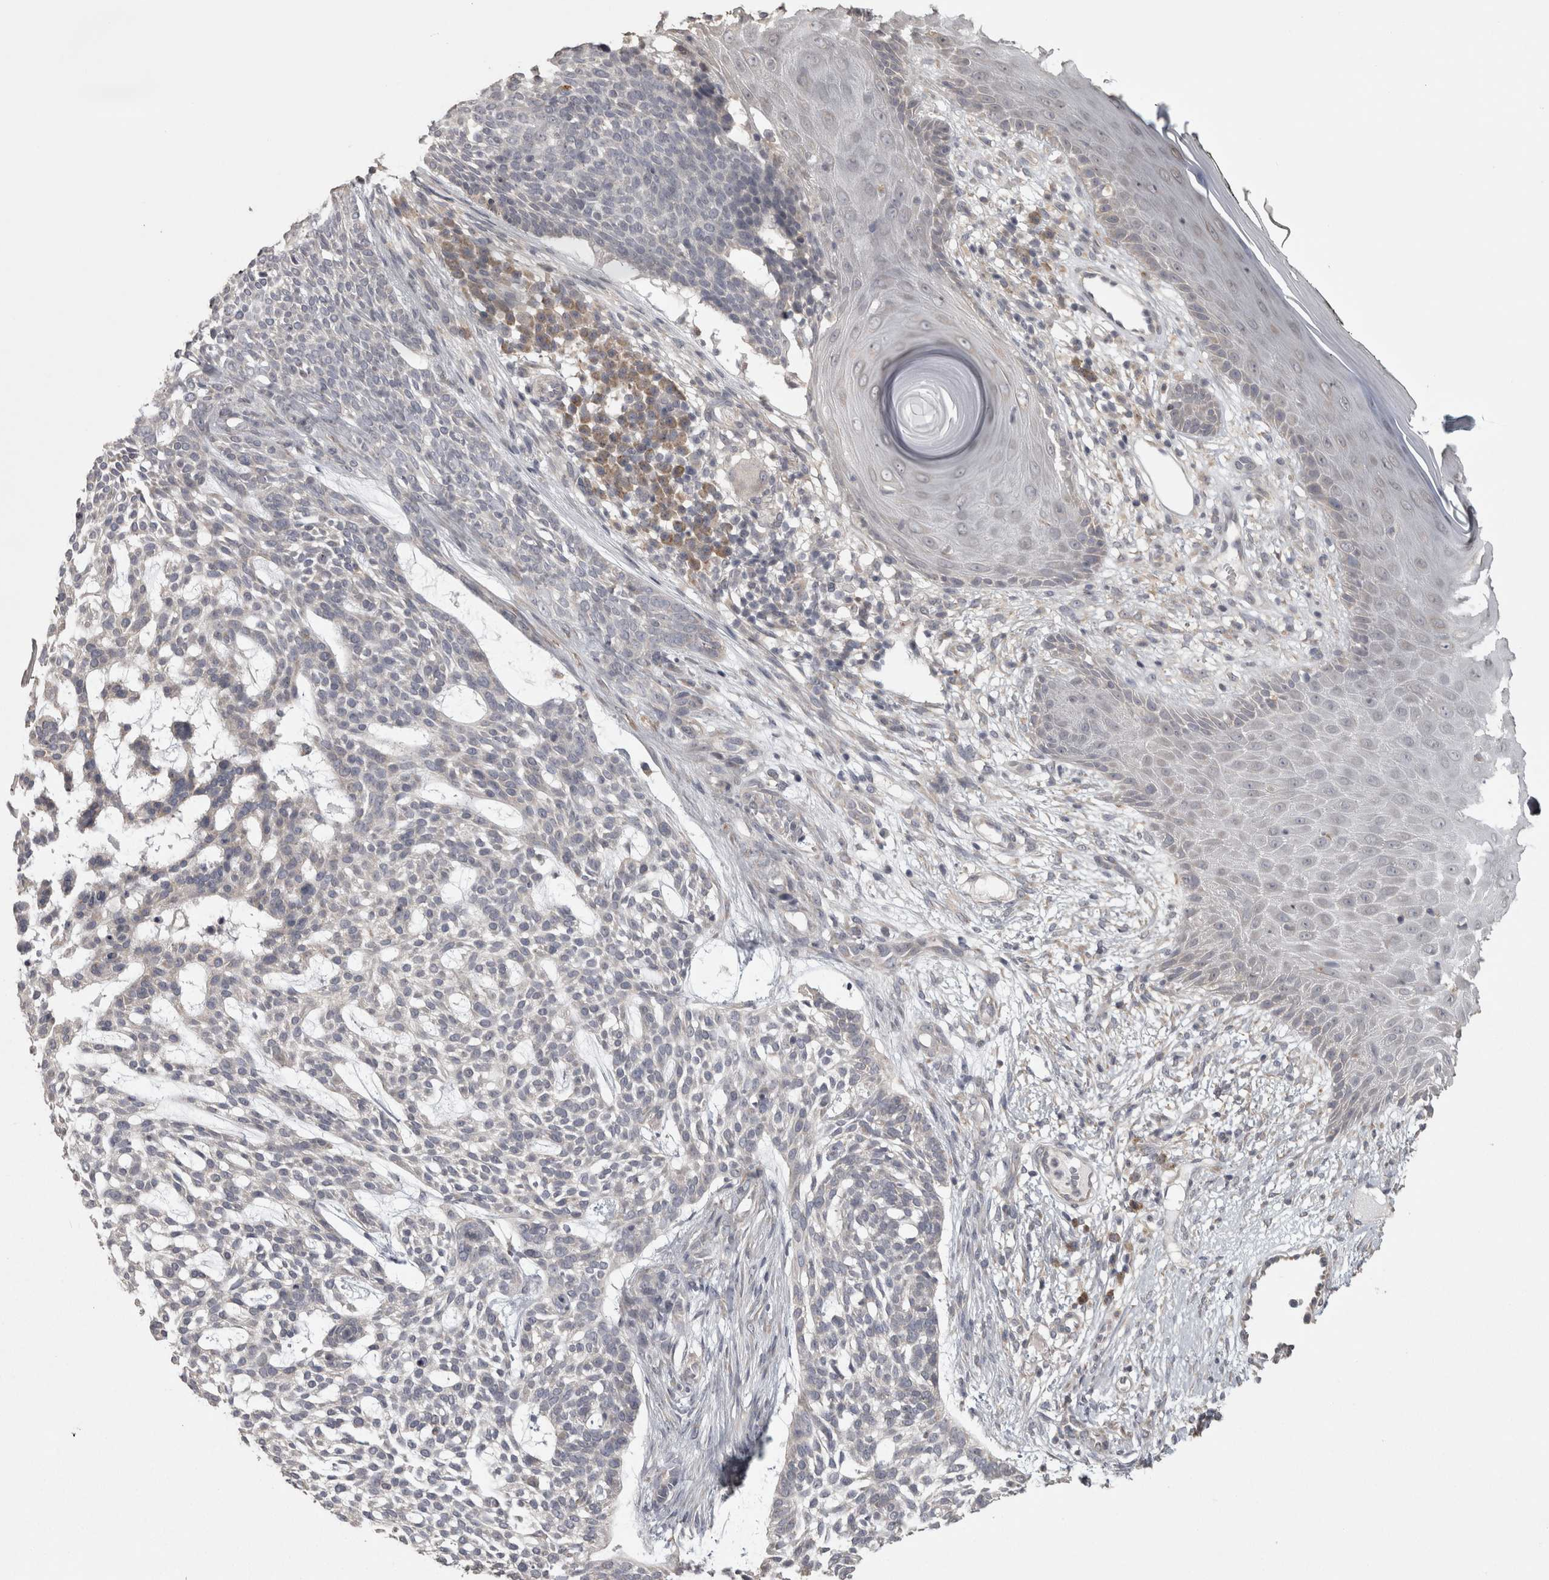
{"staining": {"intensity": "negative", "quantity": "none", "location": "none"}, "tissue": "skin cancer", "cell_type": "Tumor cells", "image_type": "cancer", "snomed": [{"axis": "morphology", "description": "Basal cell carcinoma"}, {"axis": "topography", "description": "Skin"}], "caption": "Photomicrograph shows no significant protein staining in tumor cells of basal cell carcinoma (skin). The staining is performed using DAB (3,3'-diaminobenzidine) brown chromogen with nuclei counter-stained in using hematoxylin.", "gene": "RAB29", "patient": {"sex": "female", "age": 64}}